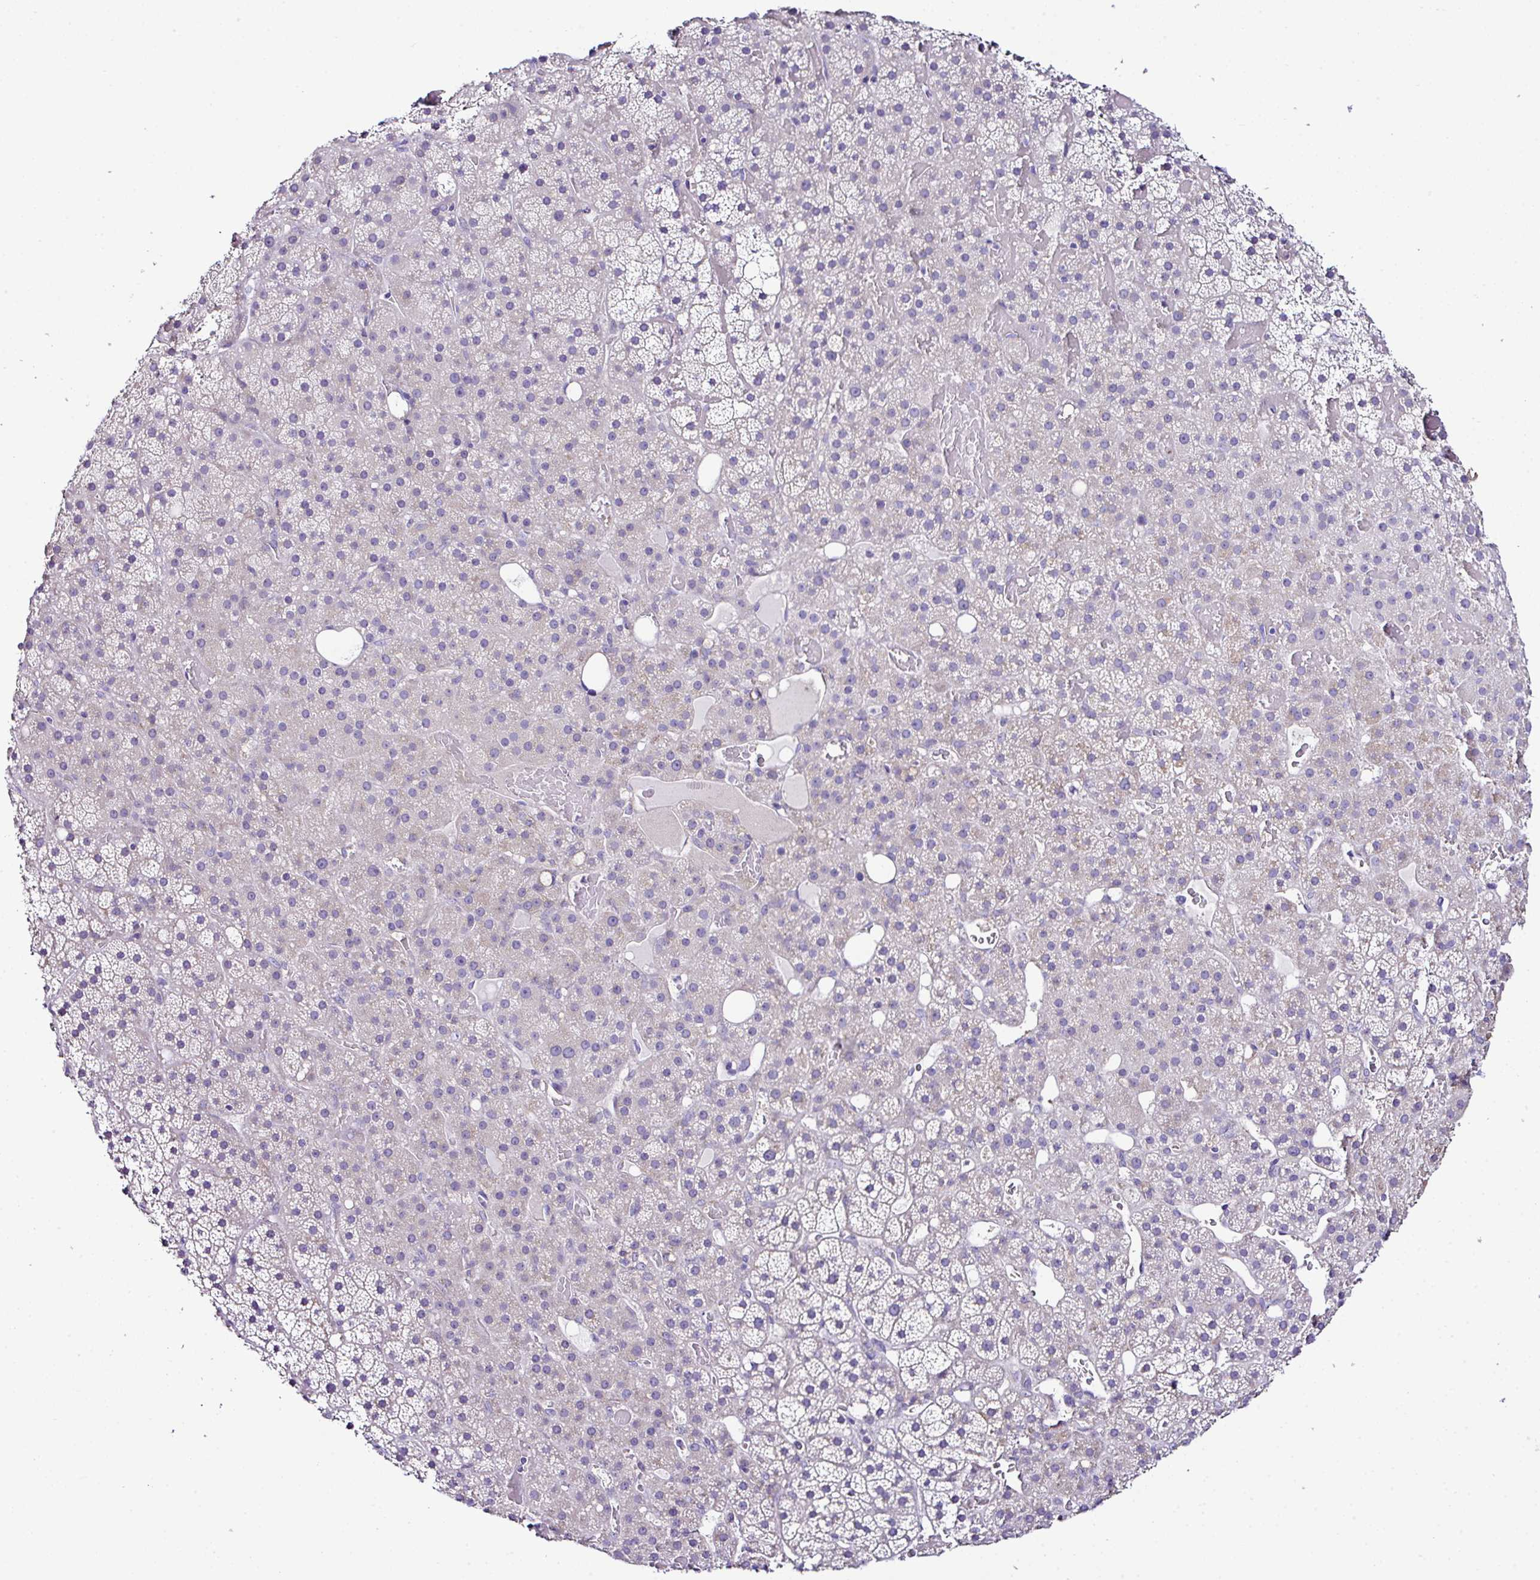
{"staining": {"intensity": "weak", "quantity": "<25%", "location": "cytoplasmic/membranous"}, "tissue": "adrenal gland", "cell_type": "Glandular cells", "image_type": "normal", "snomed": [{"axis": "morphology", "description": "Normal tissue, NOS"}, {"axis": "topography", "description": "Adrenal gland"}], "caption": "Immunohistochemistry histopathology image of normal adrenal gland stained for a protein (brown), which exhibits no expression in glandular cells. Nuclei are stained in blue.", "gene": "OR4P4", "patient": {"sex": "male", "age": 53}}